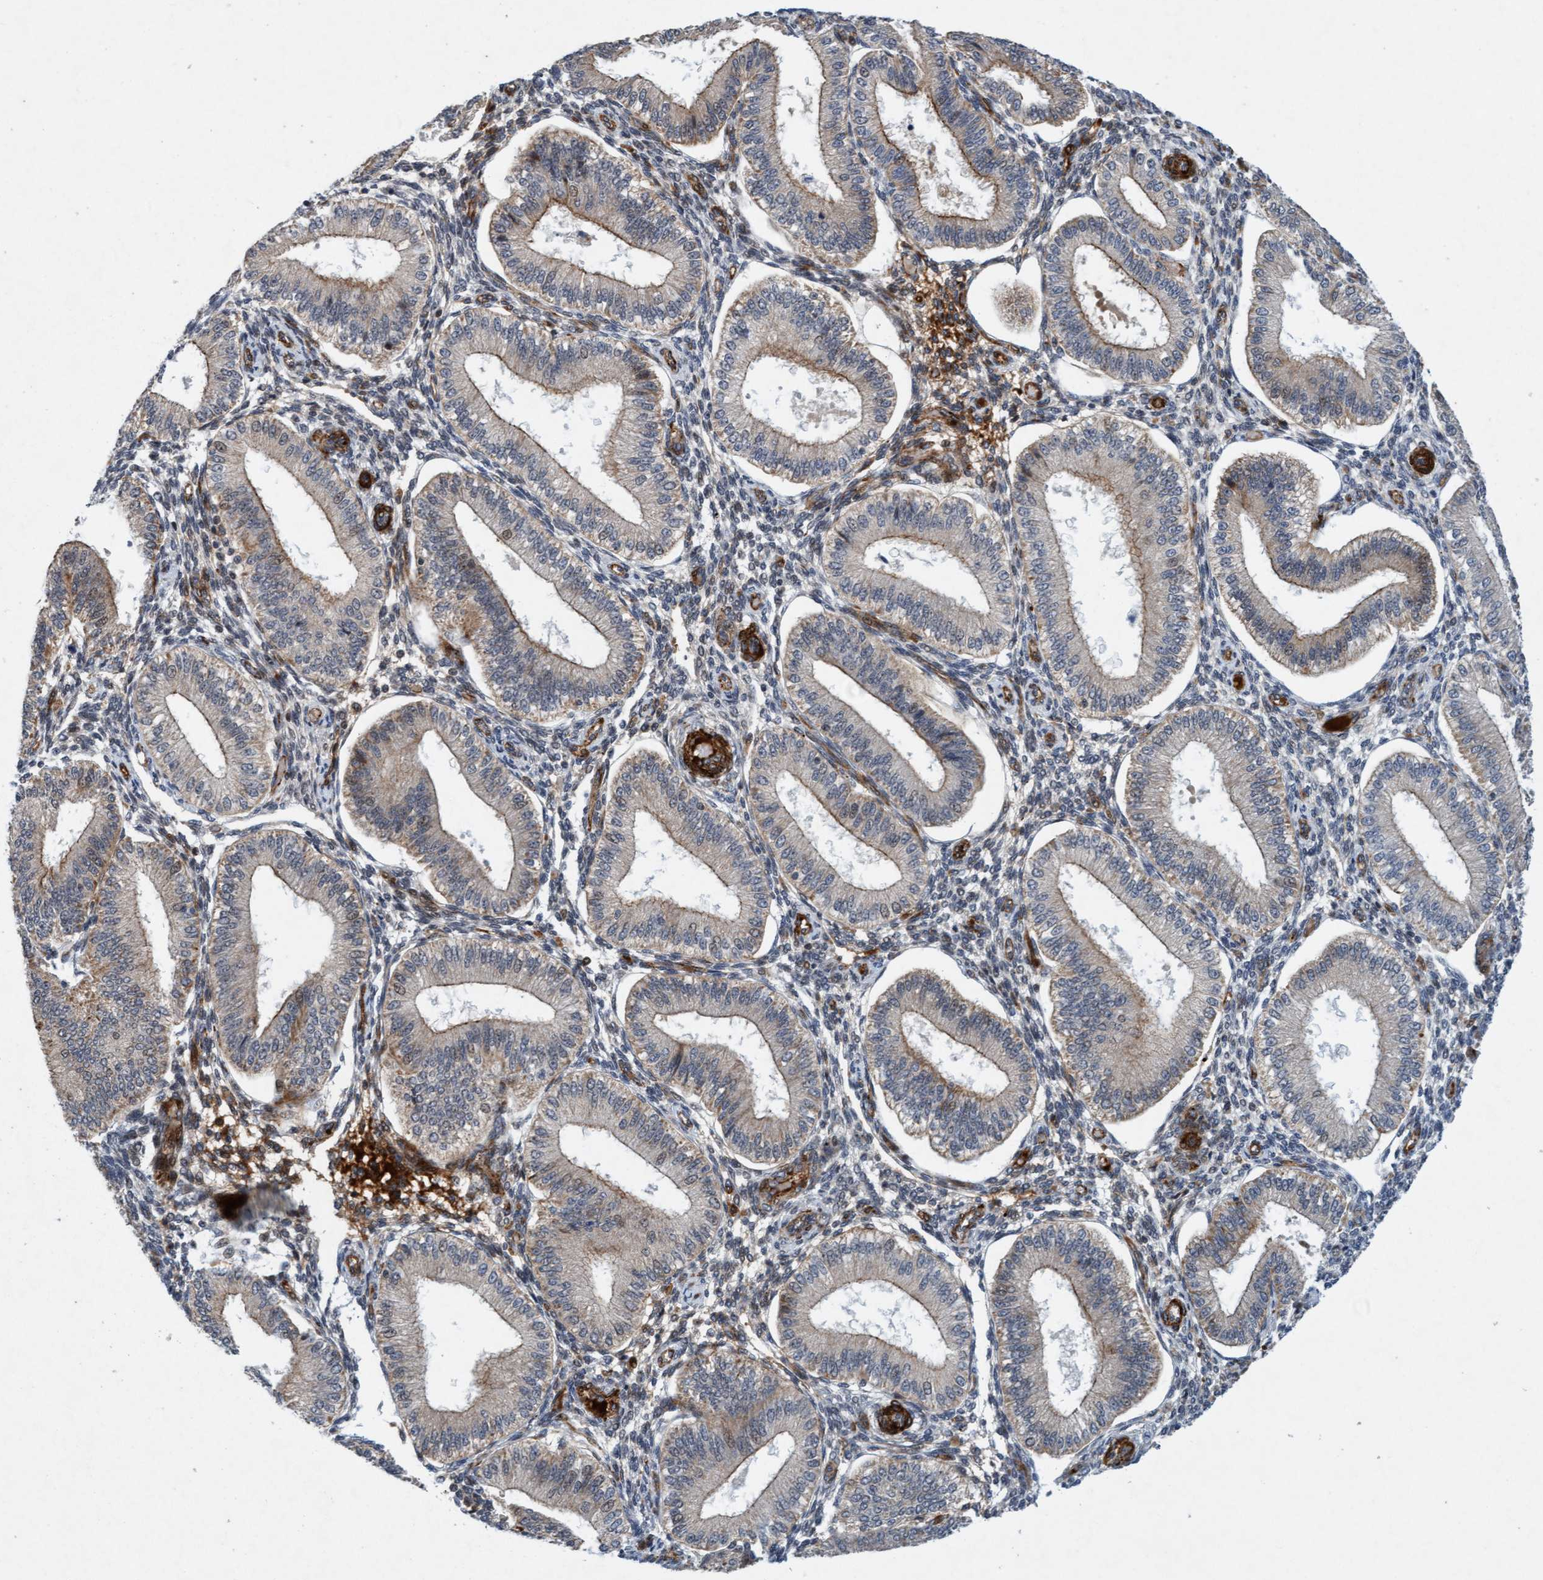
{"staining": {"intensity": "weak", "quantity": "<25%", "location": "cytoplasmic/membranous"}, "tissue": "endometrium", "cell_type": "Cells in endometrial stroma", "image_type": "normal", "snomed": [{"axis": "morphology", "description": "Normal tissue, NOS"}, {"axis": "topography", "description": "Endometrium"}], "caption": "Endometrium was stained to show a protein in brown. There is no significant staining in cells in endometrial stroma. The staining is performed using DAB brown chromogen with nuclei counter-stained in using hematoxylin.", "gene": "TMEM70", "patient": {"sex": "female", "age": 39}}